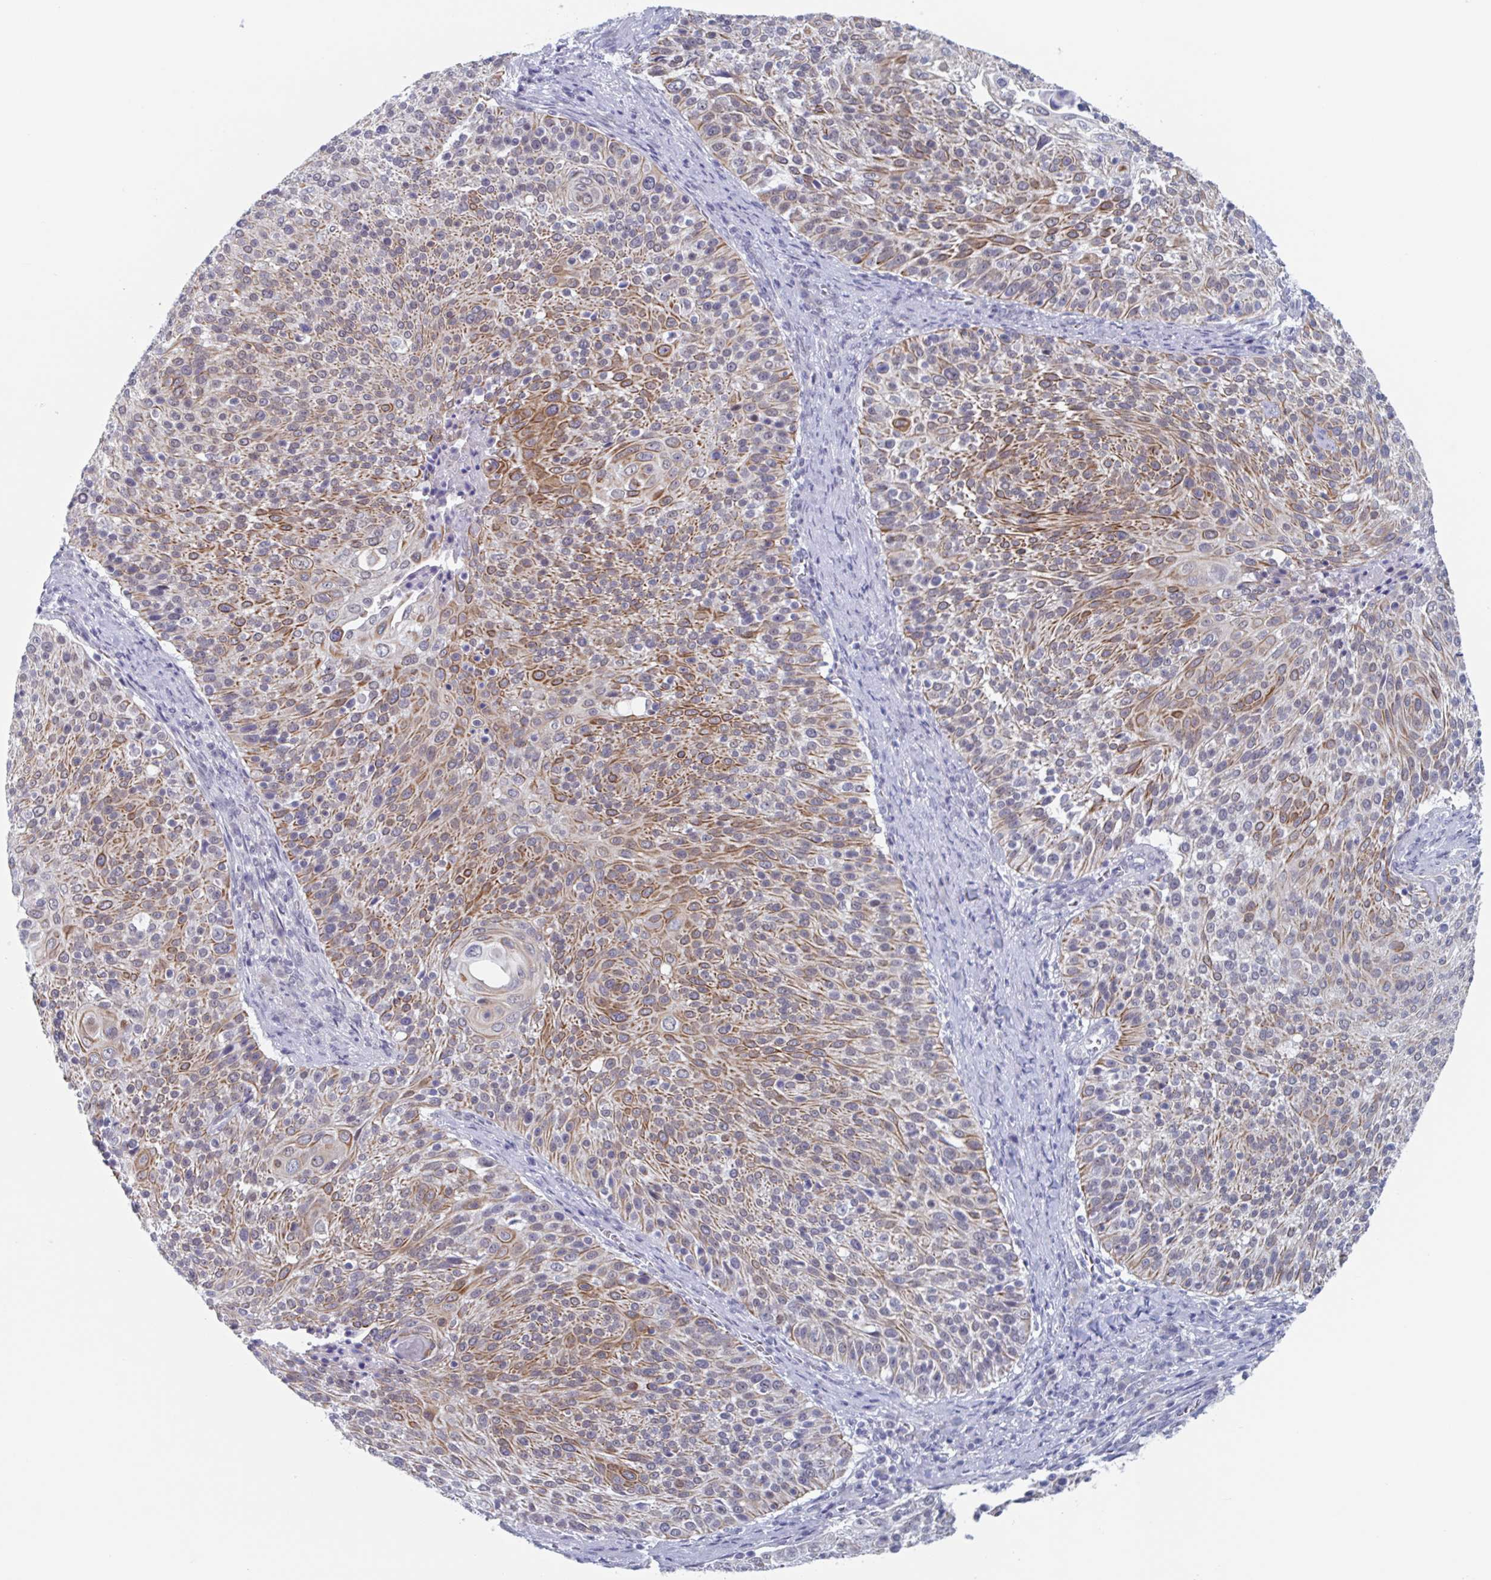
{"staining": {"intensity": "moderate", "quantity": "25%-75%", "location": "cytoplasmic/membranous"}, "tissue": "cervical cancer", "cell_type": "Tumor cells", "image_type": "cancer", "snomed": [{"axis": "morphology", "description": "Squamous cell carcinoma, NOS"}, {"axis": "topography", "description": "Cervix"}], "caption": "Tumor cells demonstrate medium levels of moderate cytoplasmic/membranous staining in about 25%-75% of cells in cervical cancer.", "gene": "KDM4D", "patient": {"sex": "female", "age": 31}}